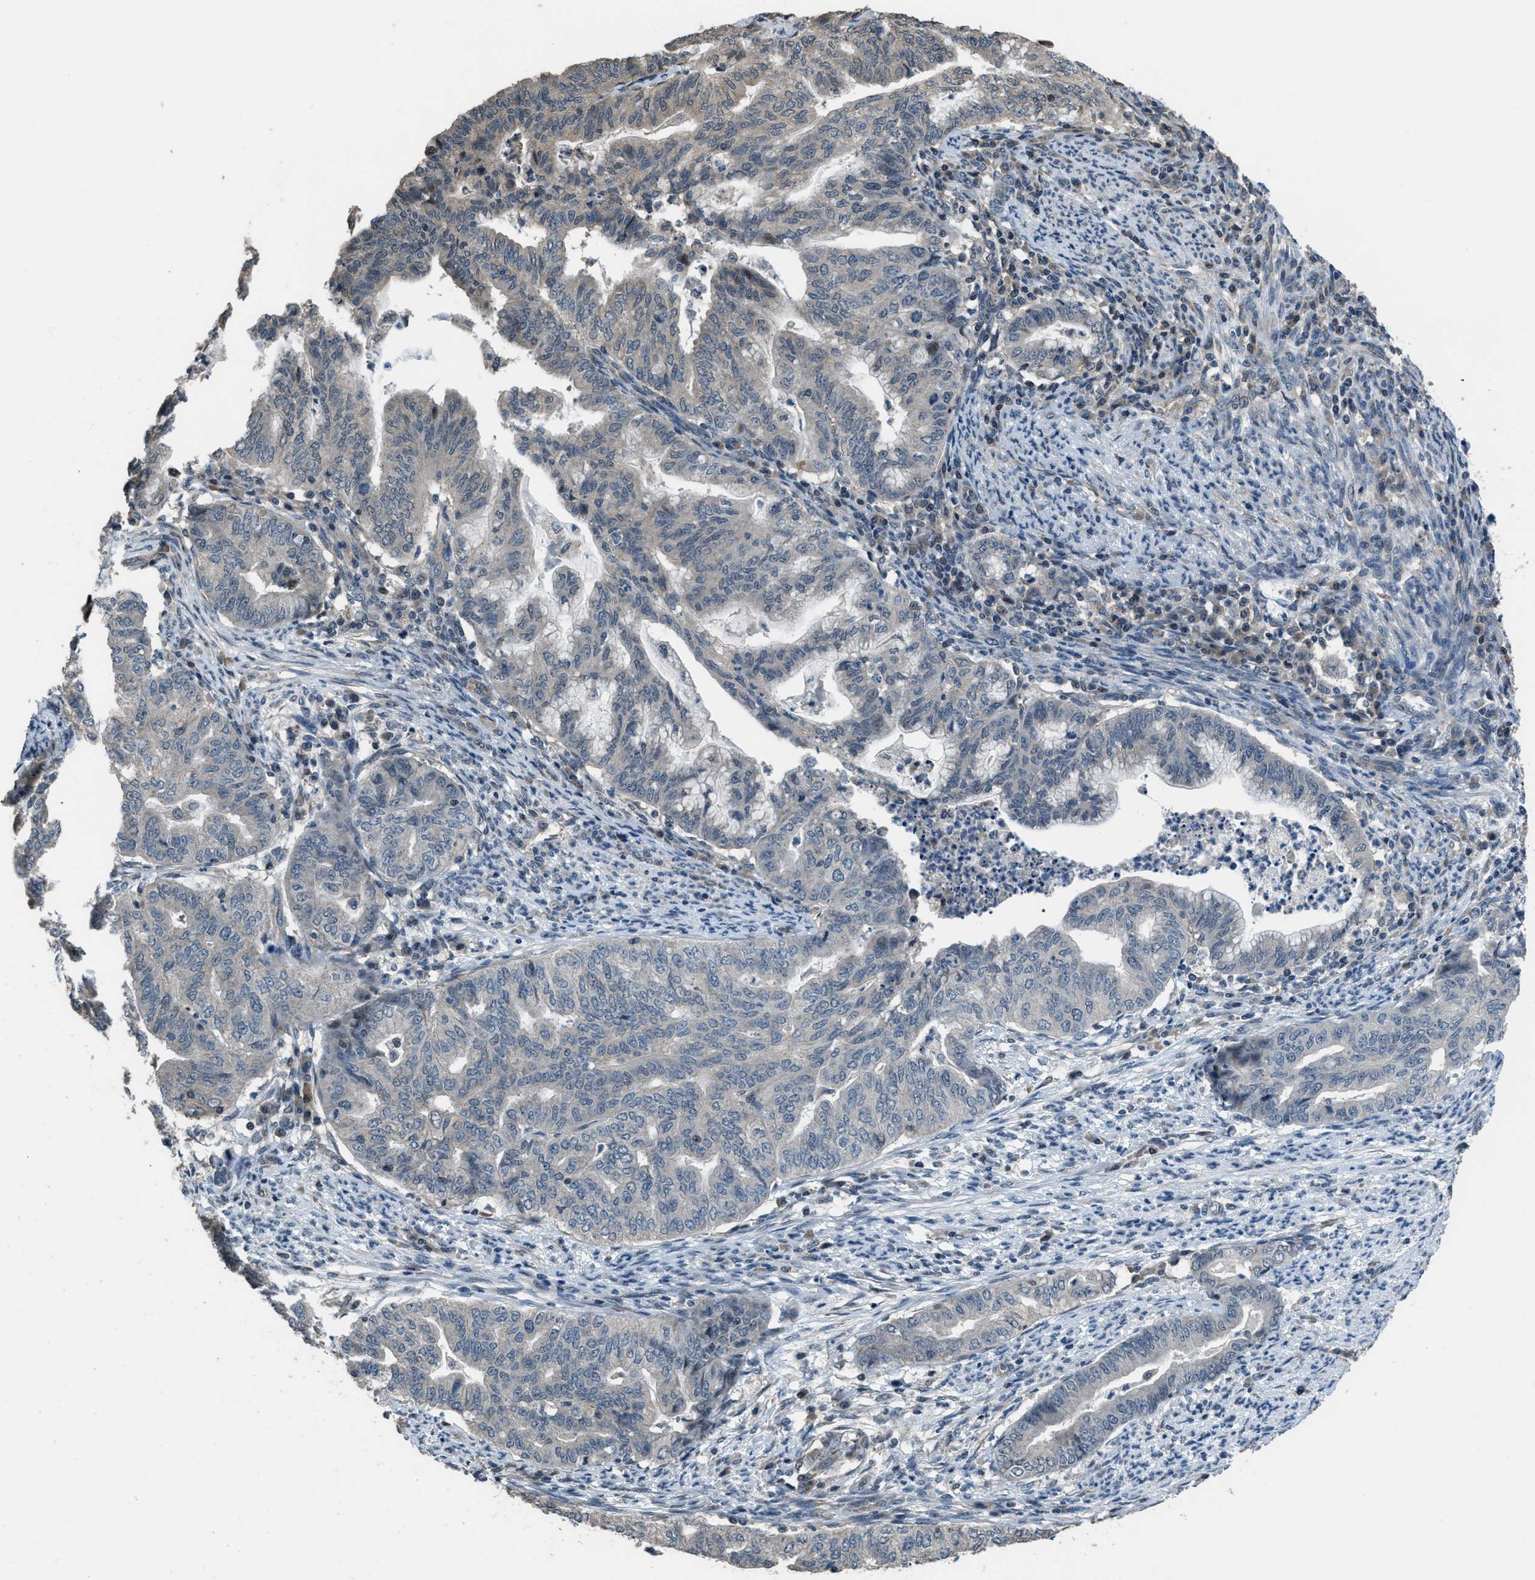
{"staining": {"intensity": "negative", "quantity": "none", "location": "none"}, "tissue": "endometrial cancer", "cell_type": "Tumor cells", "image_type": "cancer", "snomed": [{"axis": "morphology", "description": "Adenocarcinoma, NOS"}, {"axis": "topography", "description": "Endometrium"}], "caption": "The histopathology image reveals no significant staining in tumor cells of endometrial cancer.", "gene": "NAT1", "patient": {"sex": "female", "age": 79}}